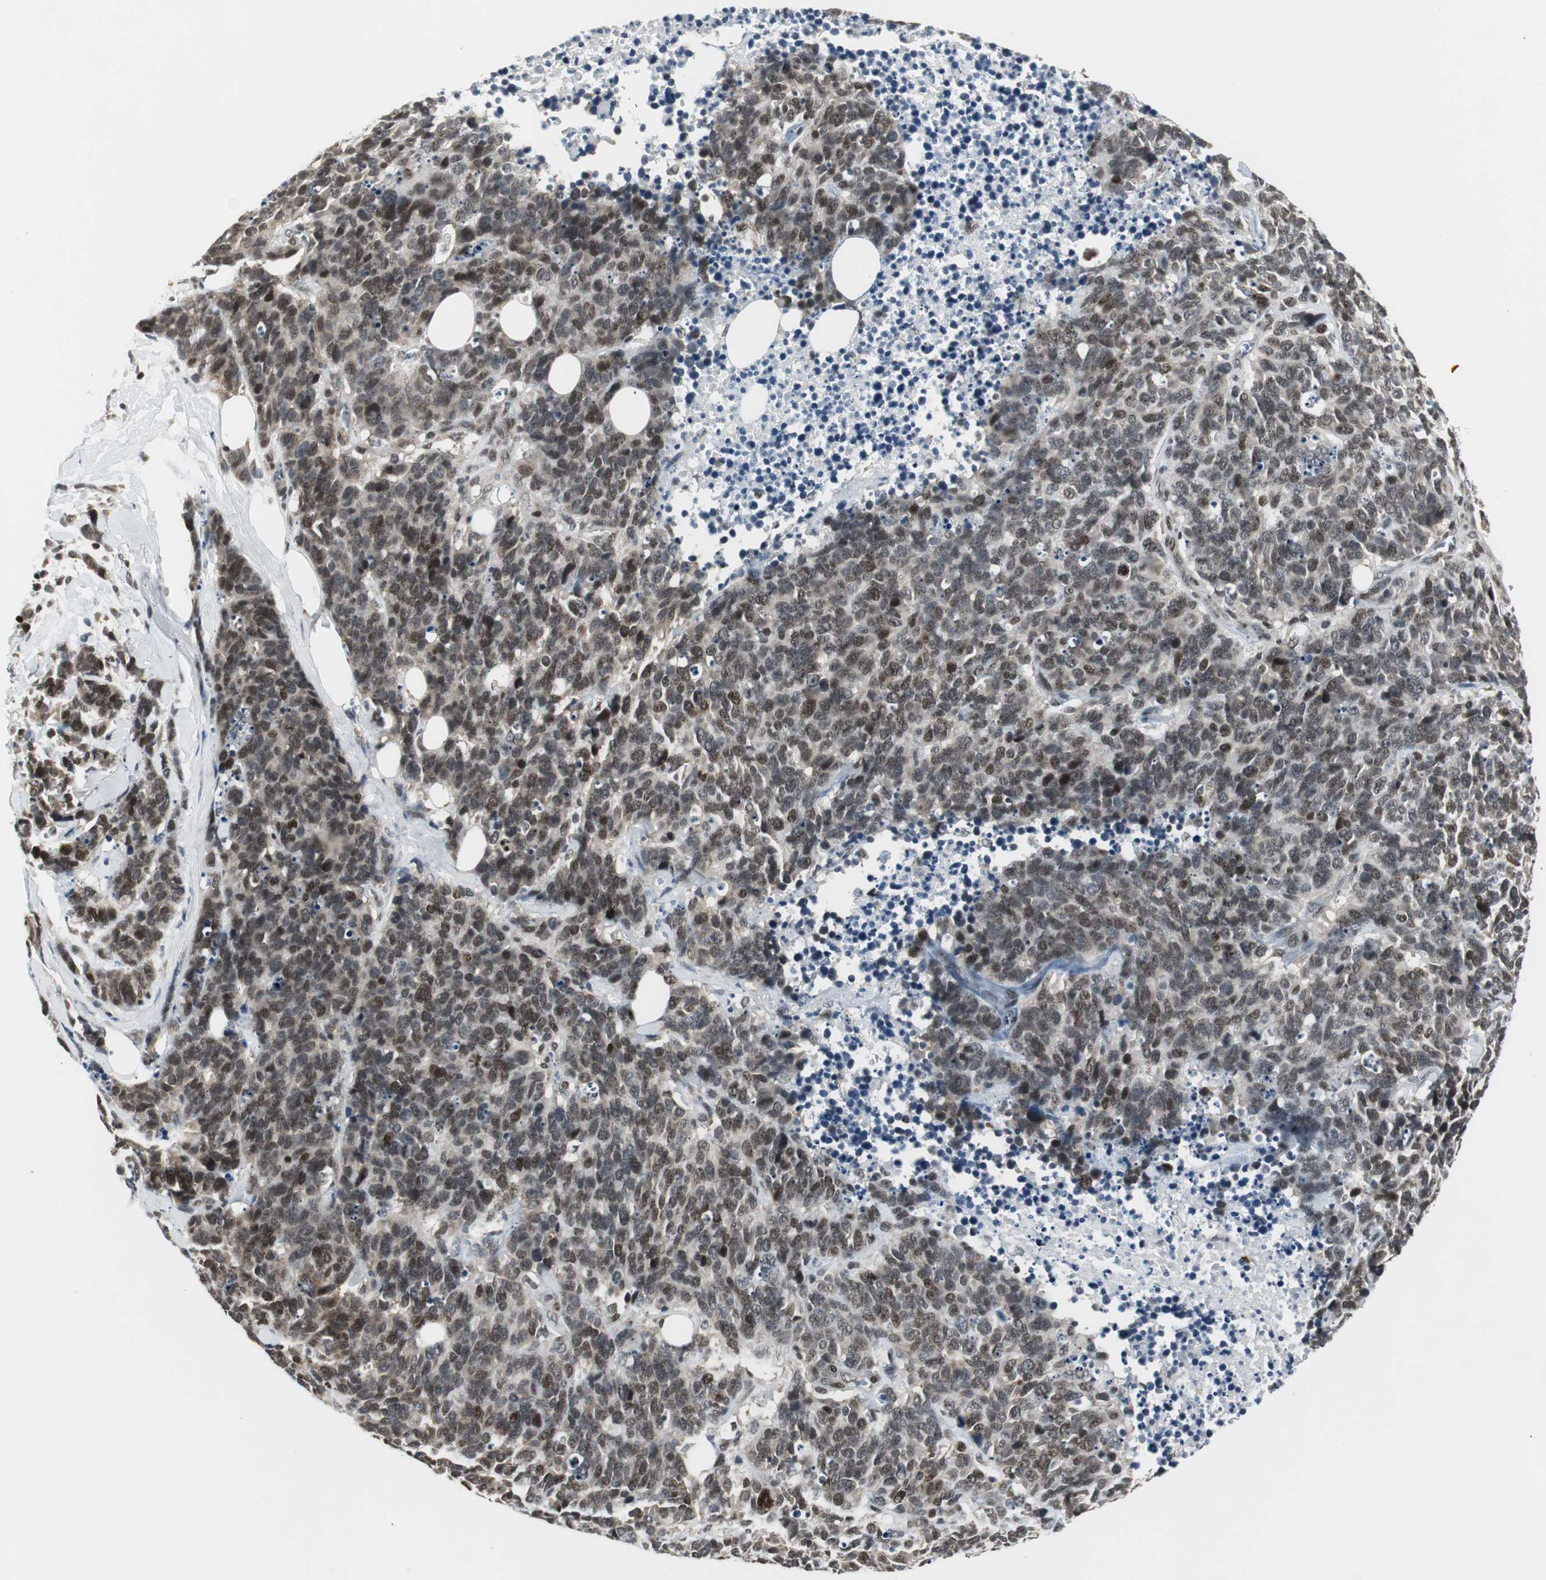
{"staining": {"intensity": "moderate", "quantity": ">75%", "location": "cytoplasmic/membranous,nuclear"}, "tissue": "lung cancer", "cell_type": "Tumor cells", "image_type": "cancer", "snomed": [{"axis": "morphology", "description": "Neoplasm, malignant, NOS"}, {"axis": "topography", "description": "Lung"}], "caption": "An image of lung malignant neoplasm stained for a protein displays moderate cytoplasmic/membranous and nuclear brown staining in tumor cells. (Brightfield microscopy of DAB IHC at high magnification).", "gene": "MPG", "patient": {"sex": "female", "age": 58}}